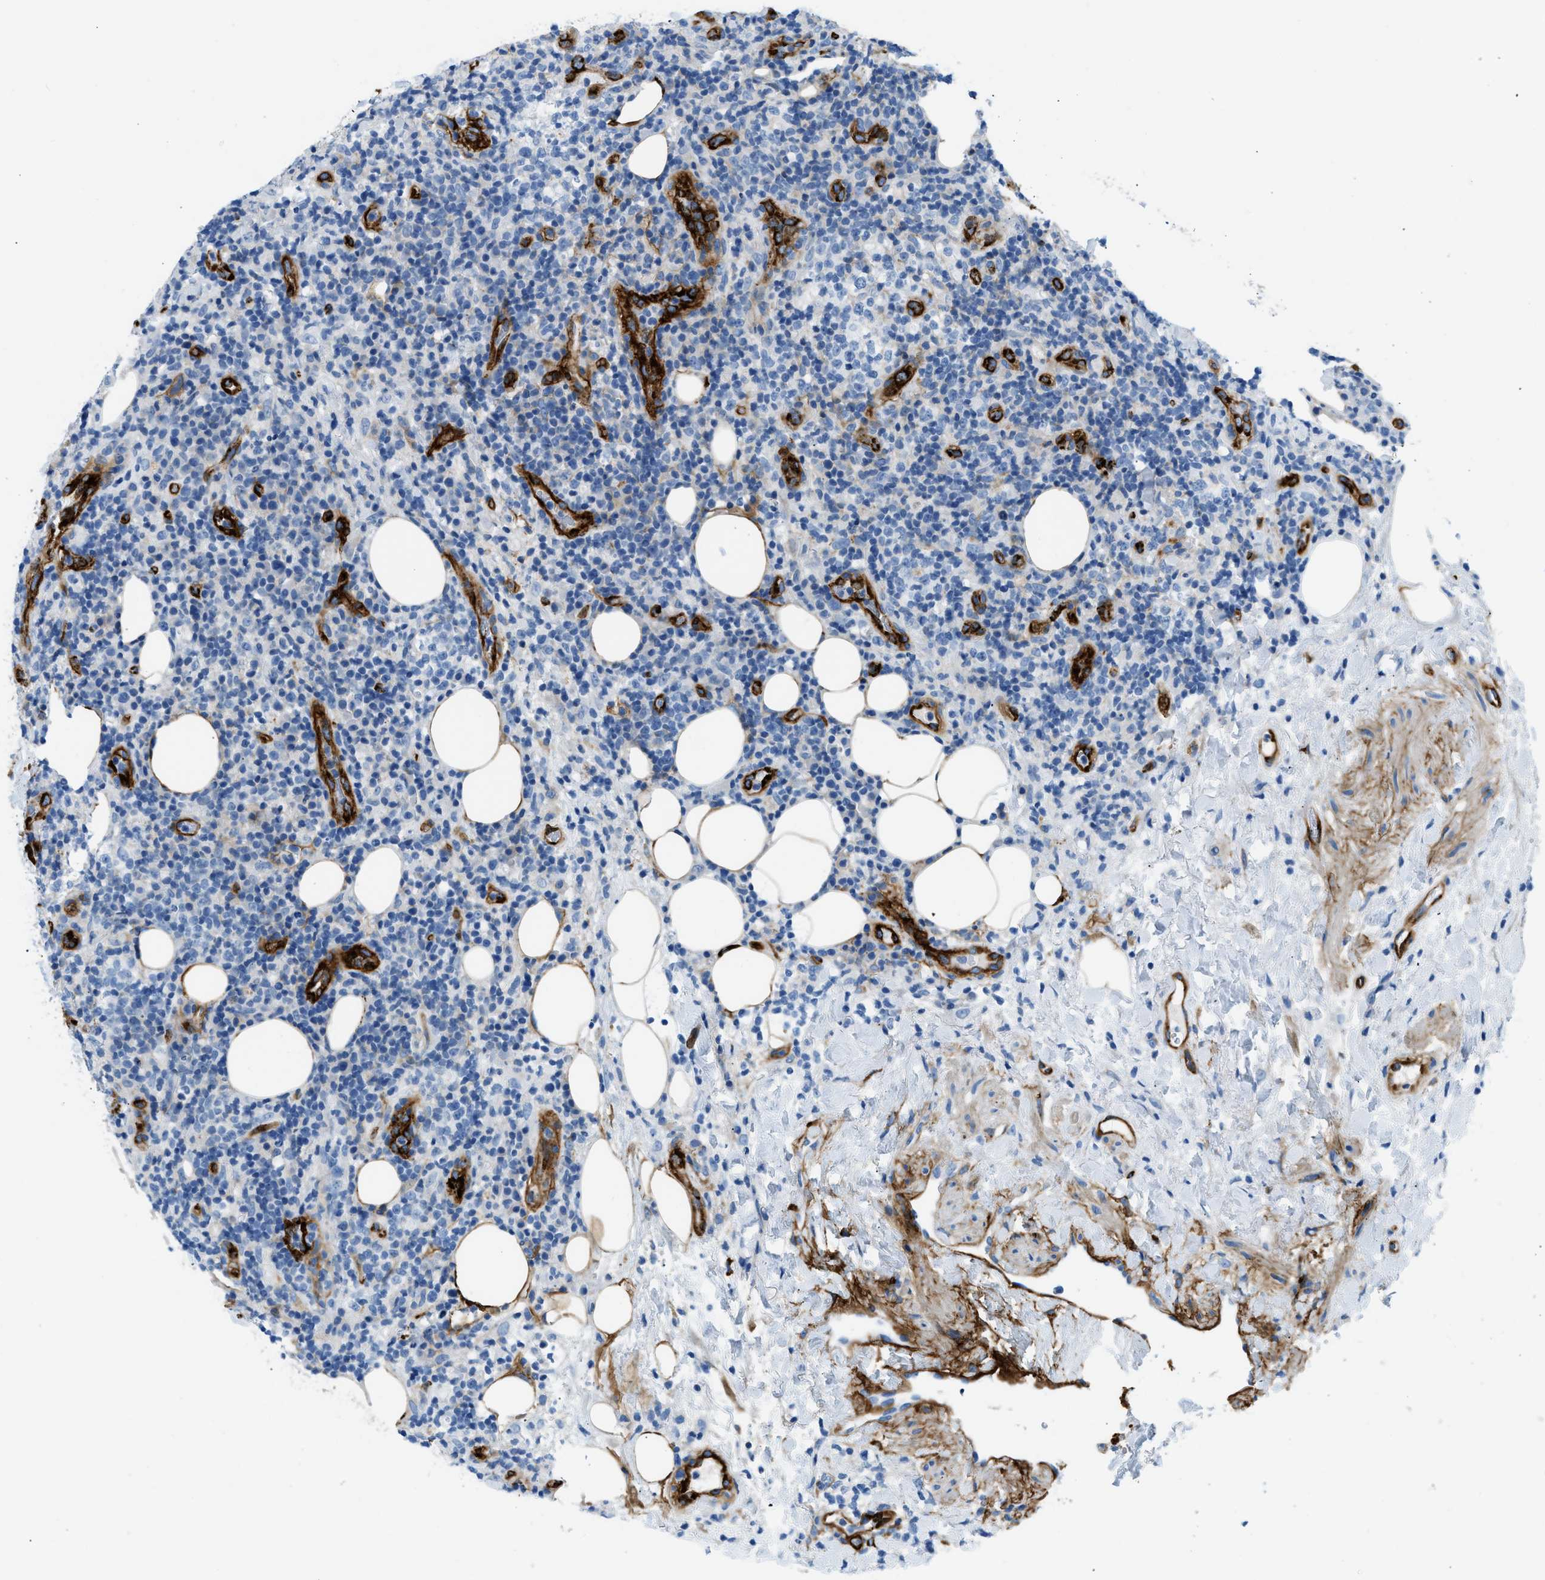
{"staining": {"intensity": "negative", "quantity": "none", "location": "none"}, "tissue": "lymphoma", "cell_type": "Tumor cells", "image_type": "cancer", "snomed": [{"axis": "morphology", "description": "Malignant lymphoma, non-Hodgkin's type, High grade"}, {"axis": "topography", "description": "Lymph node"}], "caption": "Immunohistochemical staining of human lymphoma shows no significant staining in tumor cells.", "gene": "COL15A1", "patient": {"sex": "female", "age": 76}}